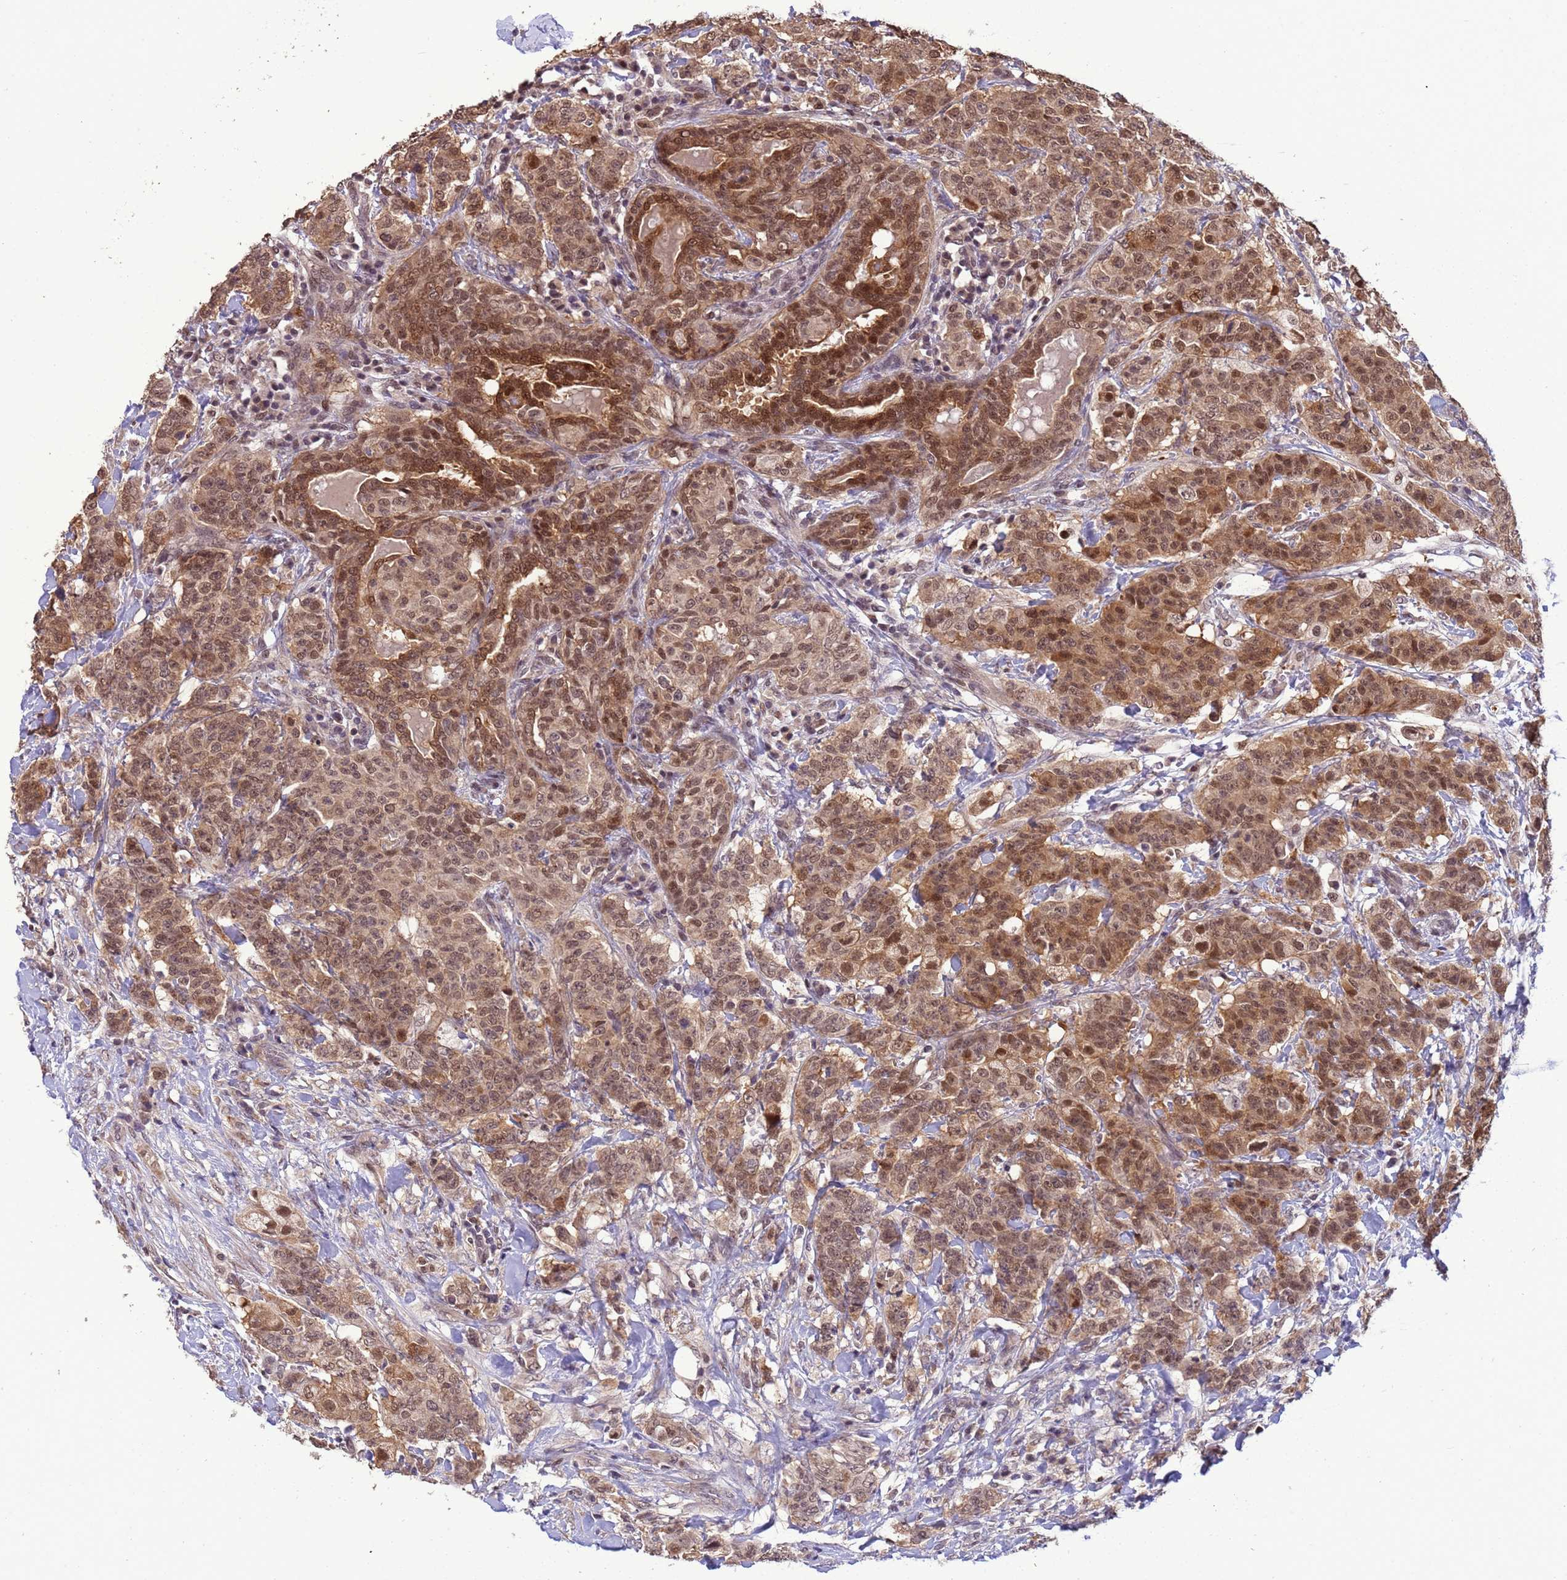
{"staining": {"intensity": "moderate", "quantity": ">75%", "location": "cytoplasmic/membranous,nuclear"}, "tissue": "breast cancer", "cell_type": "Tumor cells", "image_type": "cancer", "snomed": [{"axis": "morphology", "description": "Duct carcinoma"}, {"axis": "topography", "description": "Breast"}], "caption": "Protein expression by immunohistochemistry (IHC) shows moderate cytoplasmic/membranous and nuclear expression in about >75% of tumor cells in breast cancer (invasive ductal carcinoma).", "gene": "ZBTB5", "patient": {"sex": "female", "age": 40}}